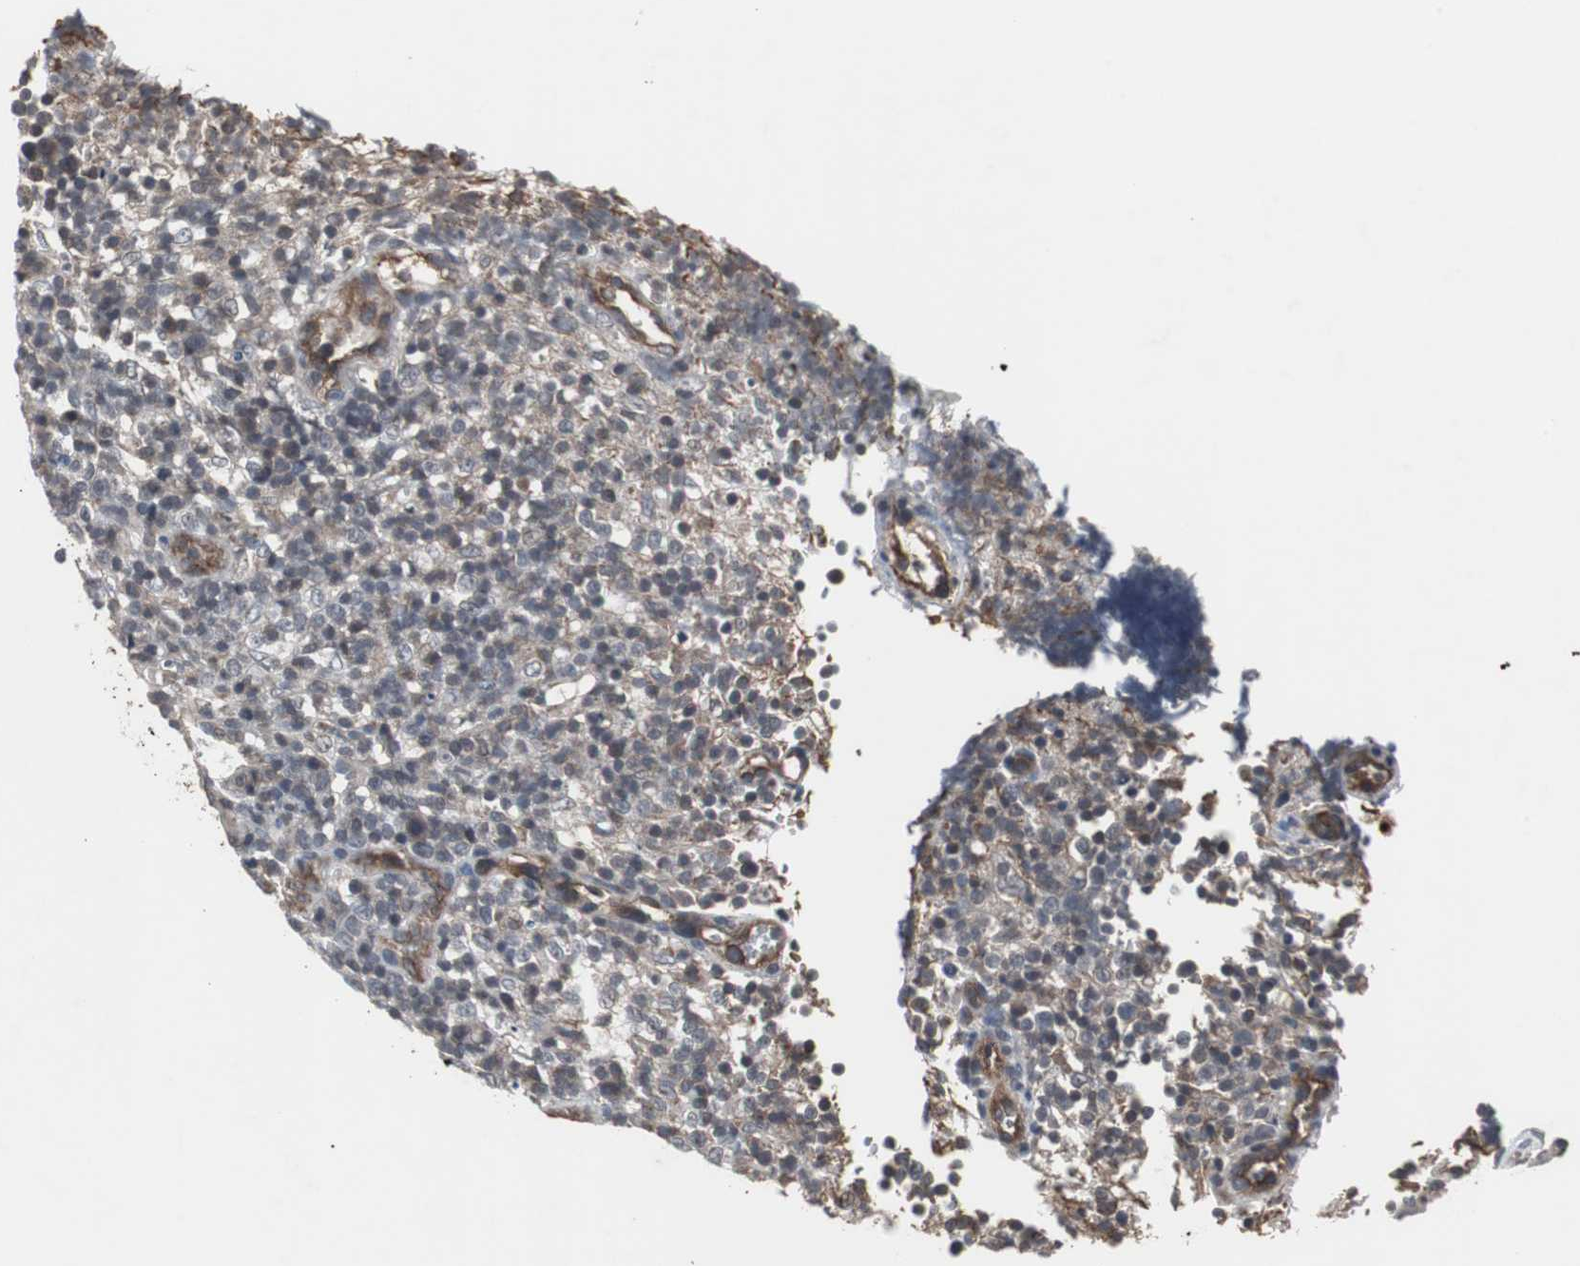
{"staining": {"intensity": "weak", "quantity": "25%-75%", "location": "cytoplasmic/membranous"}, "tissue": "lymphoma", "cell_type": "Tumor cells", "image_type": "cancer", "snomed": [{"axis": "morphology", "description": "Malignant lymphoma, non-Hodgkin's type, High grade"}, {"axis": "topography", "description": "Lymph node"}], "caption": "This micrograph shows immunohistochemistry (IHC) staining of lymphoma, with low weak cytoplasmic/membranous expression in about 25%-75% of tumor cells.", "gene": "ATP2B2", "patient": {"sex": "female", "age": 76}}